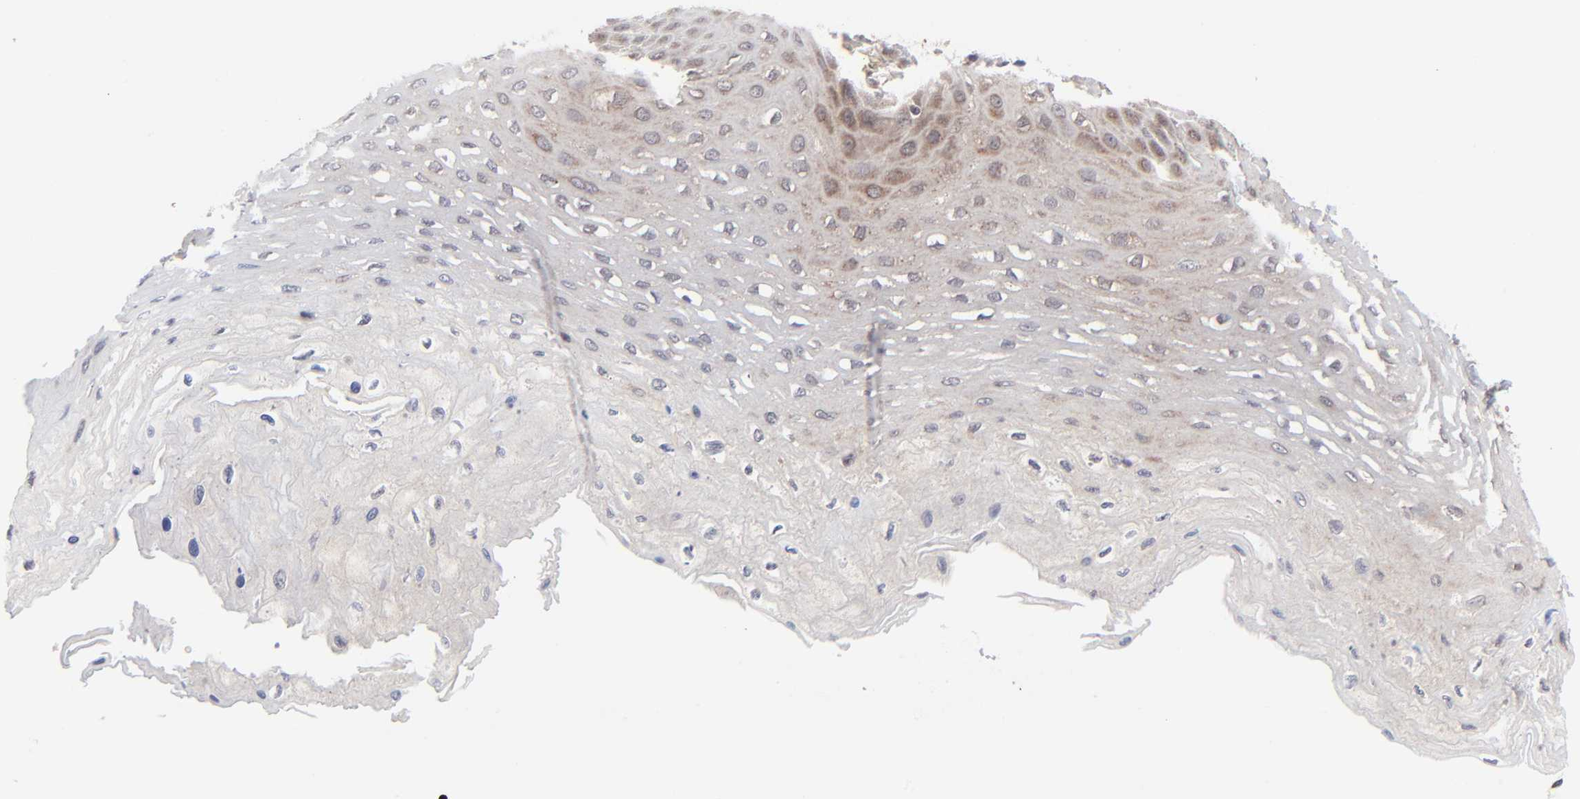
{"staining": {"intensity": "weak", "quantity": "<25%", "location": "cytoplasmic/membranous"}, "tissue": "esophagus", "cell_type": "Squamous epithelial cells", "image_type": "normal", "snomed": [{"axis": "morphology", "description": "Normal tissue, NOS"}, {"axis": "topography", "description": "Esophagus"}], "caption": "This photomicrograph is of normal esophagus stained with IHC to label a protein in brown with the nuclei are counter-stained blue. There is no expression in squamous epithelial cells. Nuclei are stained in blue.", "gene": "CASP10", "patient": {"sex": "female", "age": 72}}